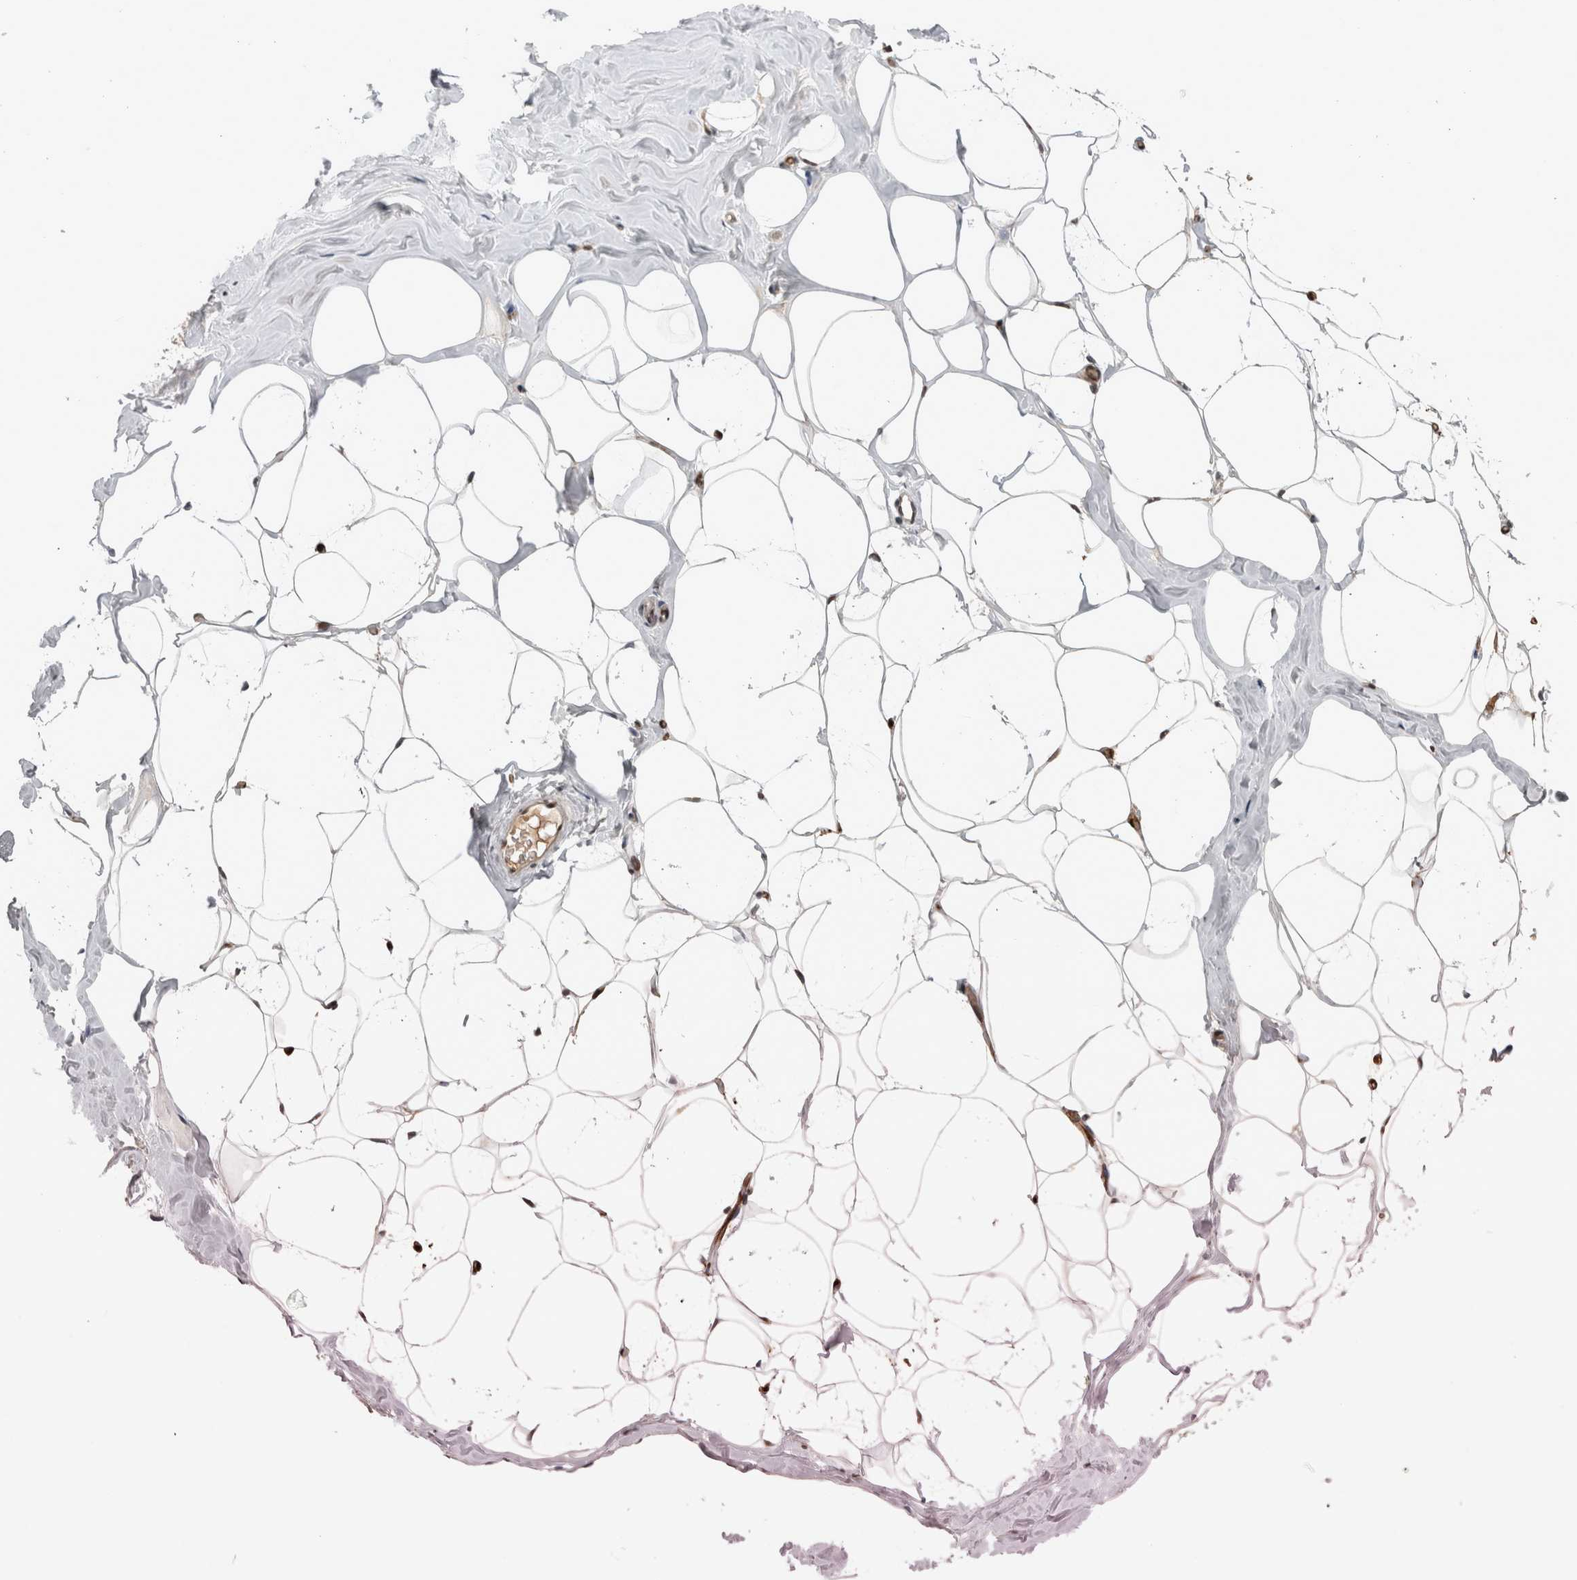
{"staining": {"intensity": "strong", "quantity": ">75%", "location": "nuclear"}, "tissue": "adipose tissue", "cell_type": "Adipocytes", "image_type": "normal", "snomed": [{"axis": "morphology", "description": "Normal tissue, NOS"}, {"axis": "morphology", "description": "Fibrosis, NOS"}, {"axis": "topography", "description": "Breast"}, {"axis": "topography", "description": "Adipose tissue"}], "caption": "This photomicrograph shows immunohistochemistry (IHC) staining of unremarkable adipose tissue, with high strong nuclear staining in approximately >75% of adipocytes.", "gene": "DMTN", "patient": {"sex": "female", "age": 39}}